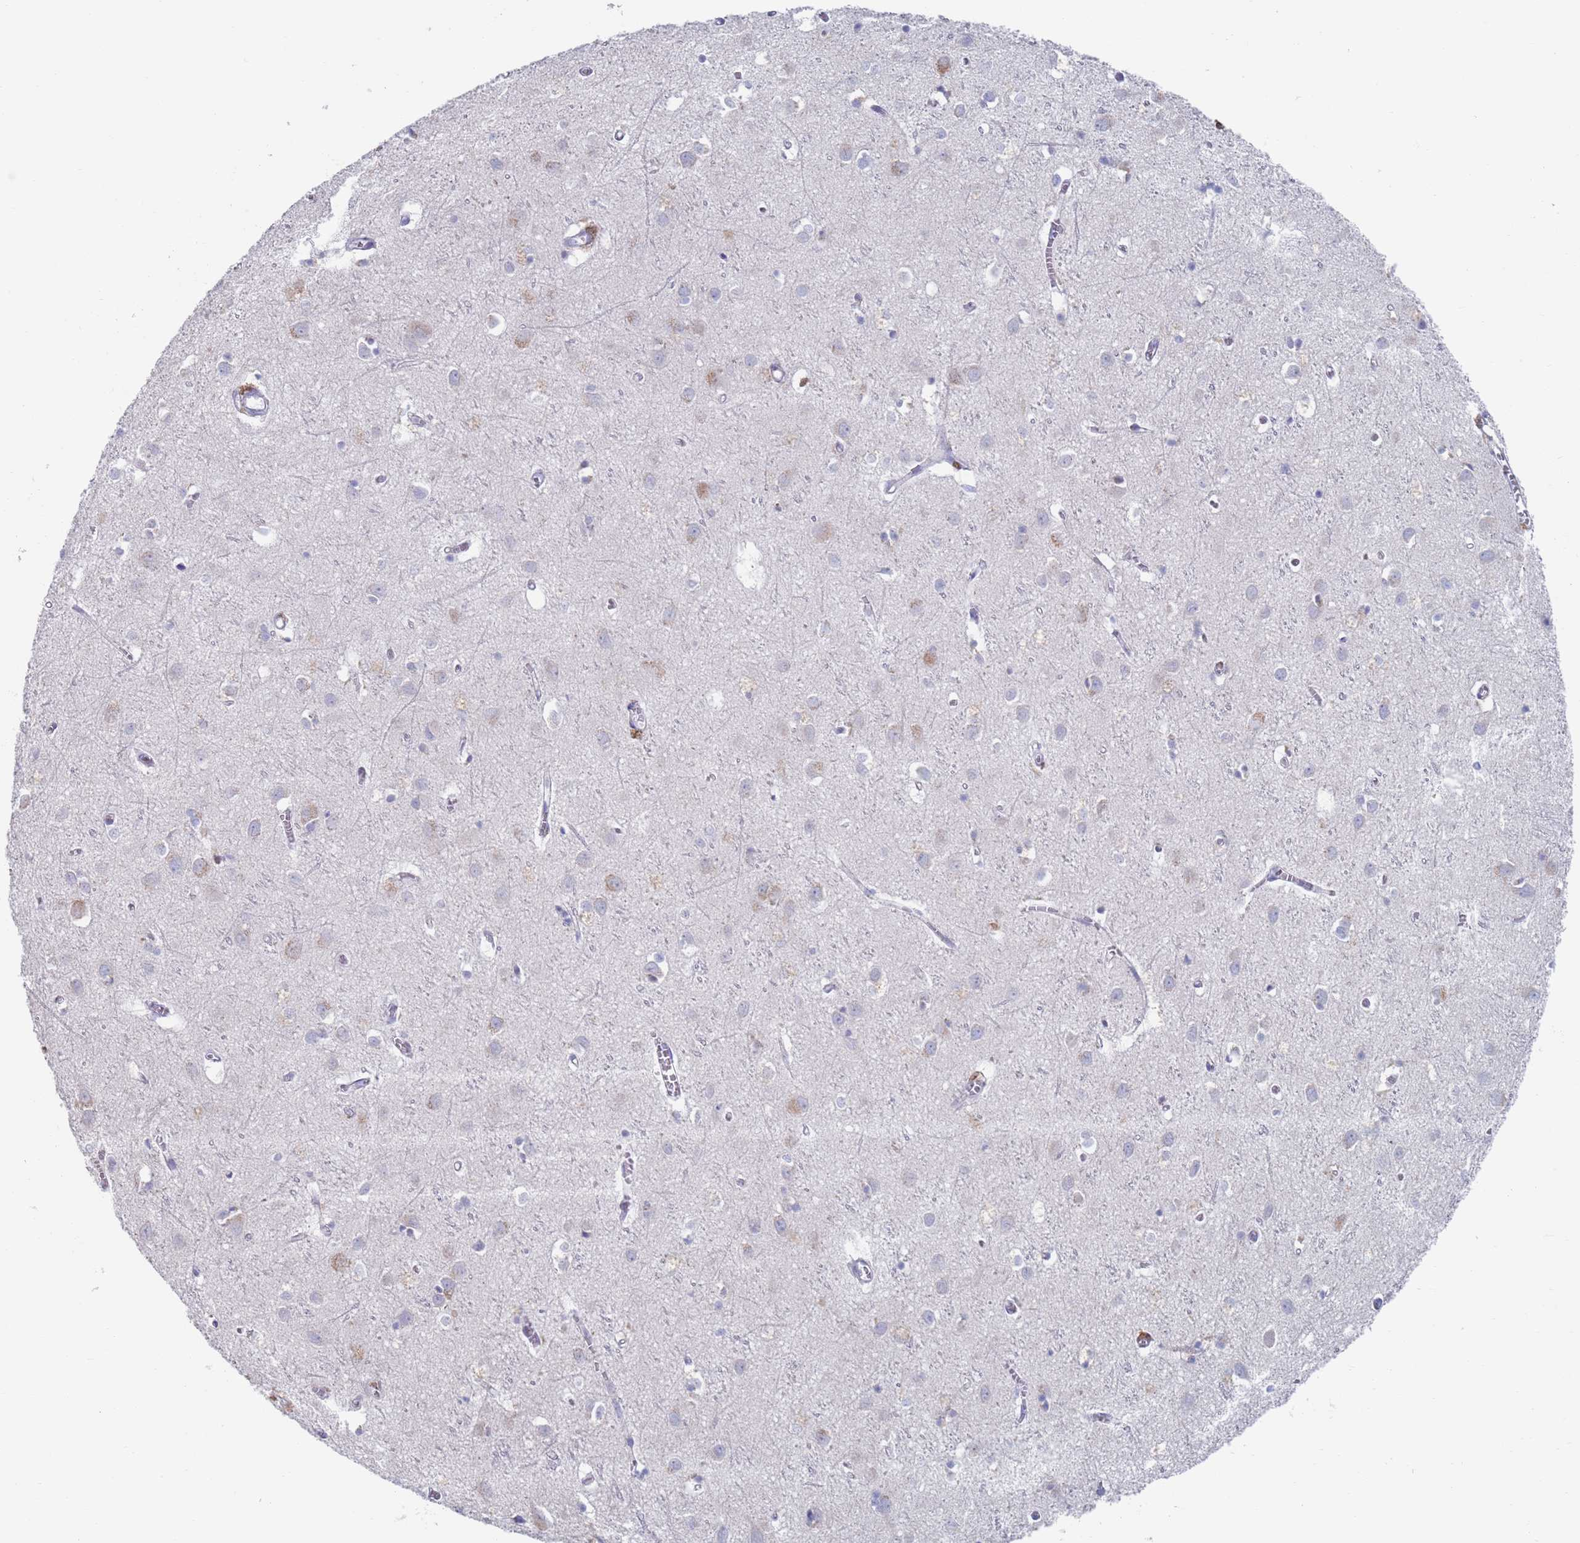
{"staining": {"intensity": "negative", "quantity": "none", "location": "none"}, "tissue": "cerebral cortex", "cell_type": "Endothelial cells", "image_type": "normal", "snomed": [{"axis": "morphology", "description": "Normal tissue, NOS"}, {"axis": "topography", "description": "Cerebral cortex"}], "caption": "The histopathology image exhibits no significant staining in endothelial cells of cerebral cortex.", "gene": "FUCA1", "patient": {"sex": "female", "age": 64}}